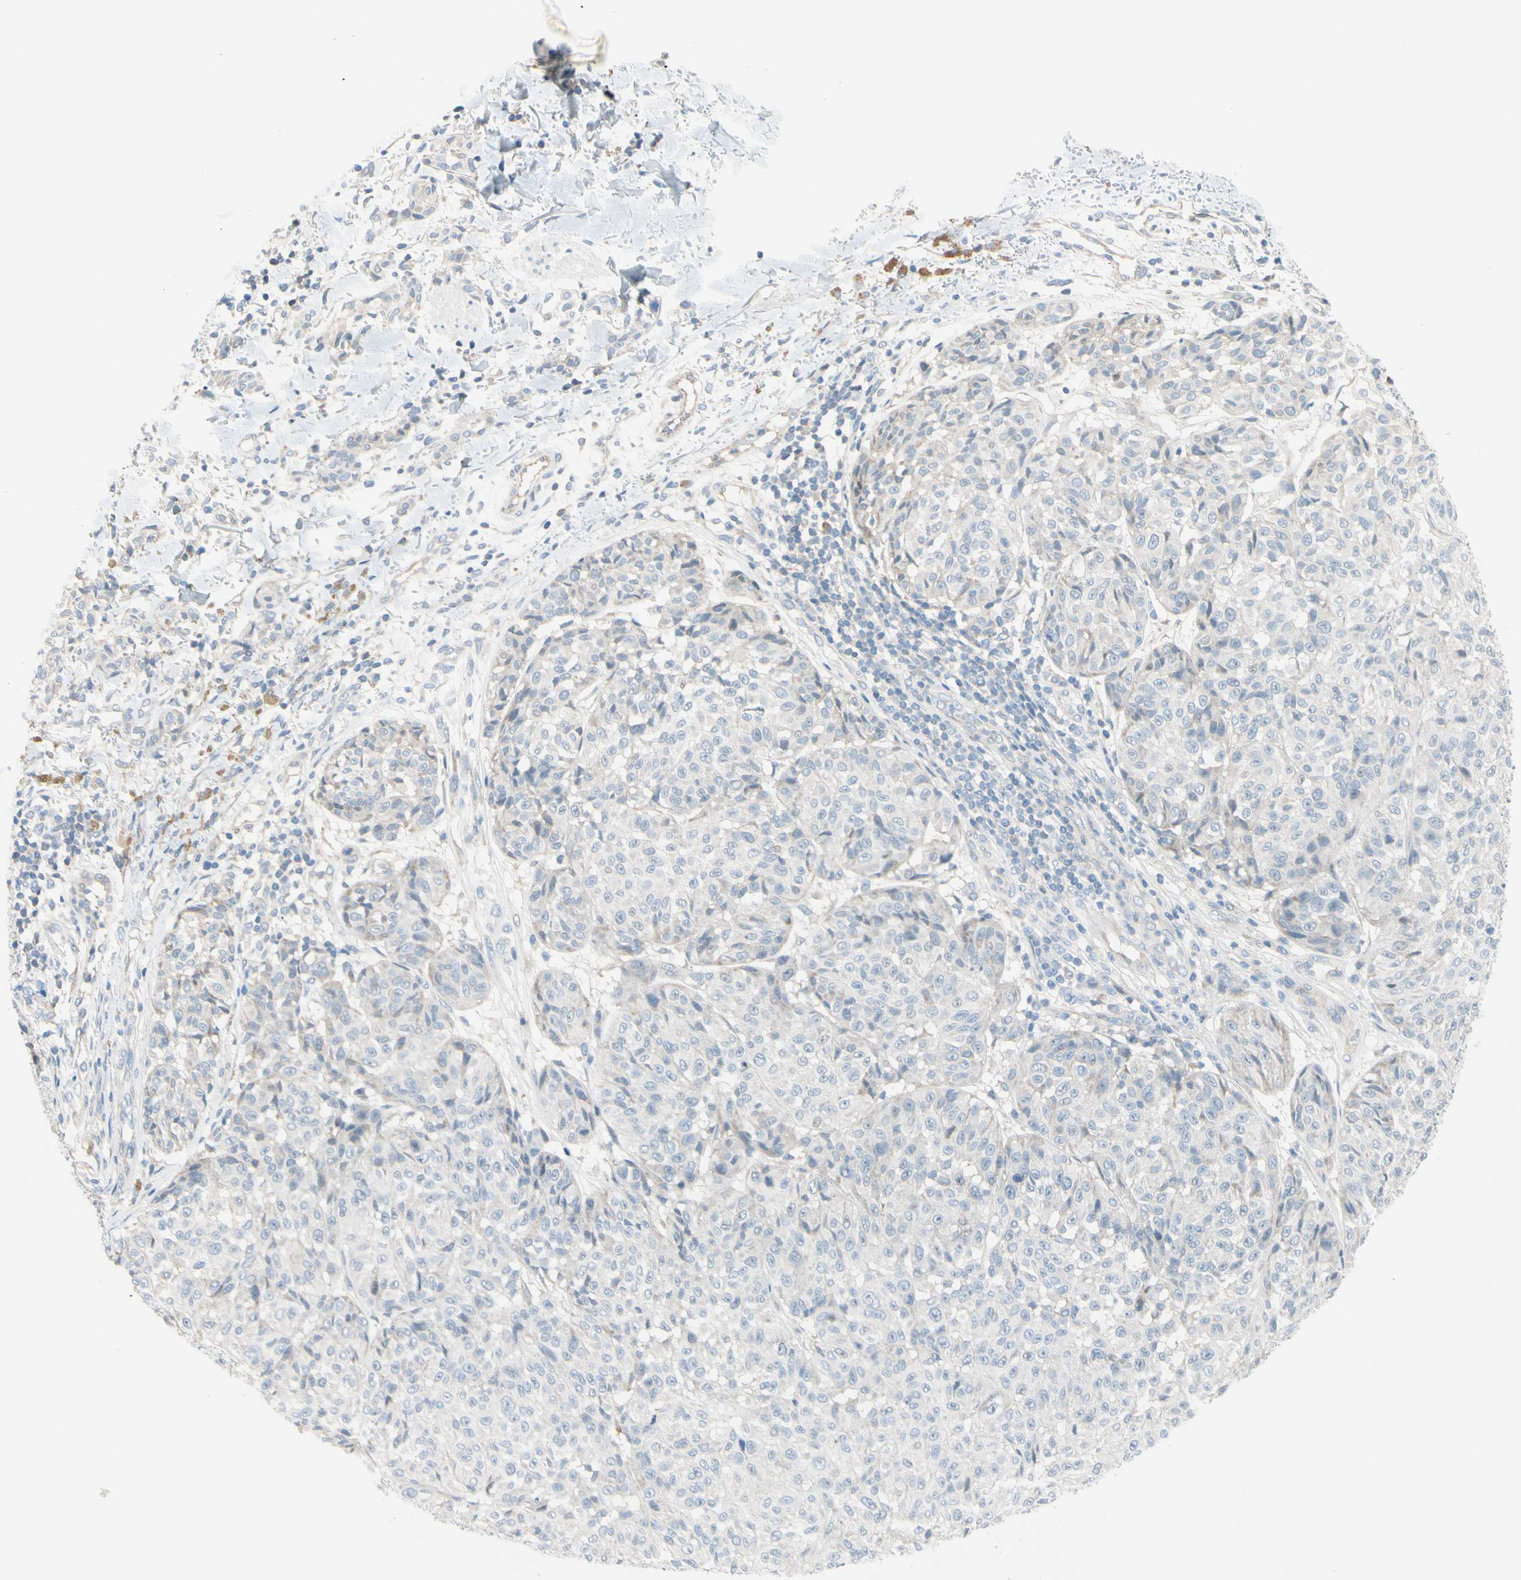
{"staining": {"intensity": "negative", "quantity": "none", "location": "none"}, "tissue": "melanoma", "cell_type": "Tumor cells", "image_type": "cancer", "snomed": [{"axis": "morphology", "description": "Malignant melanoma, NOS"}, {"axis": "topography", "description": "Skin"}], "caption": "DAB immunohistochemical staining of human melanoma exhibits no significant staining in tumor cells.", "gene": "CFAP36", "patient": {"sex": "female", "age": 46}}